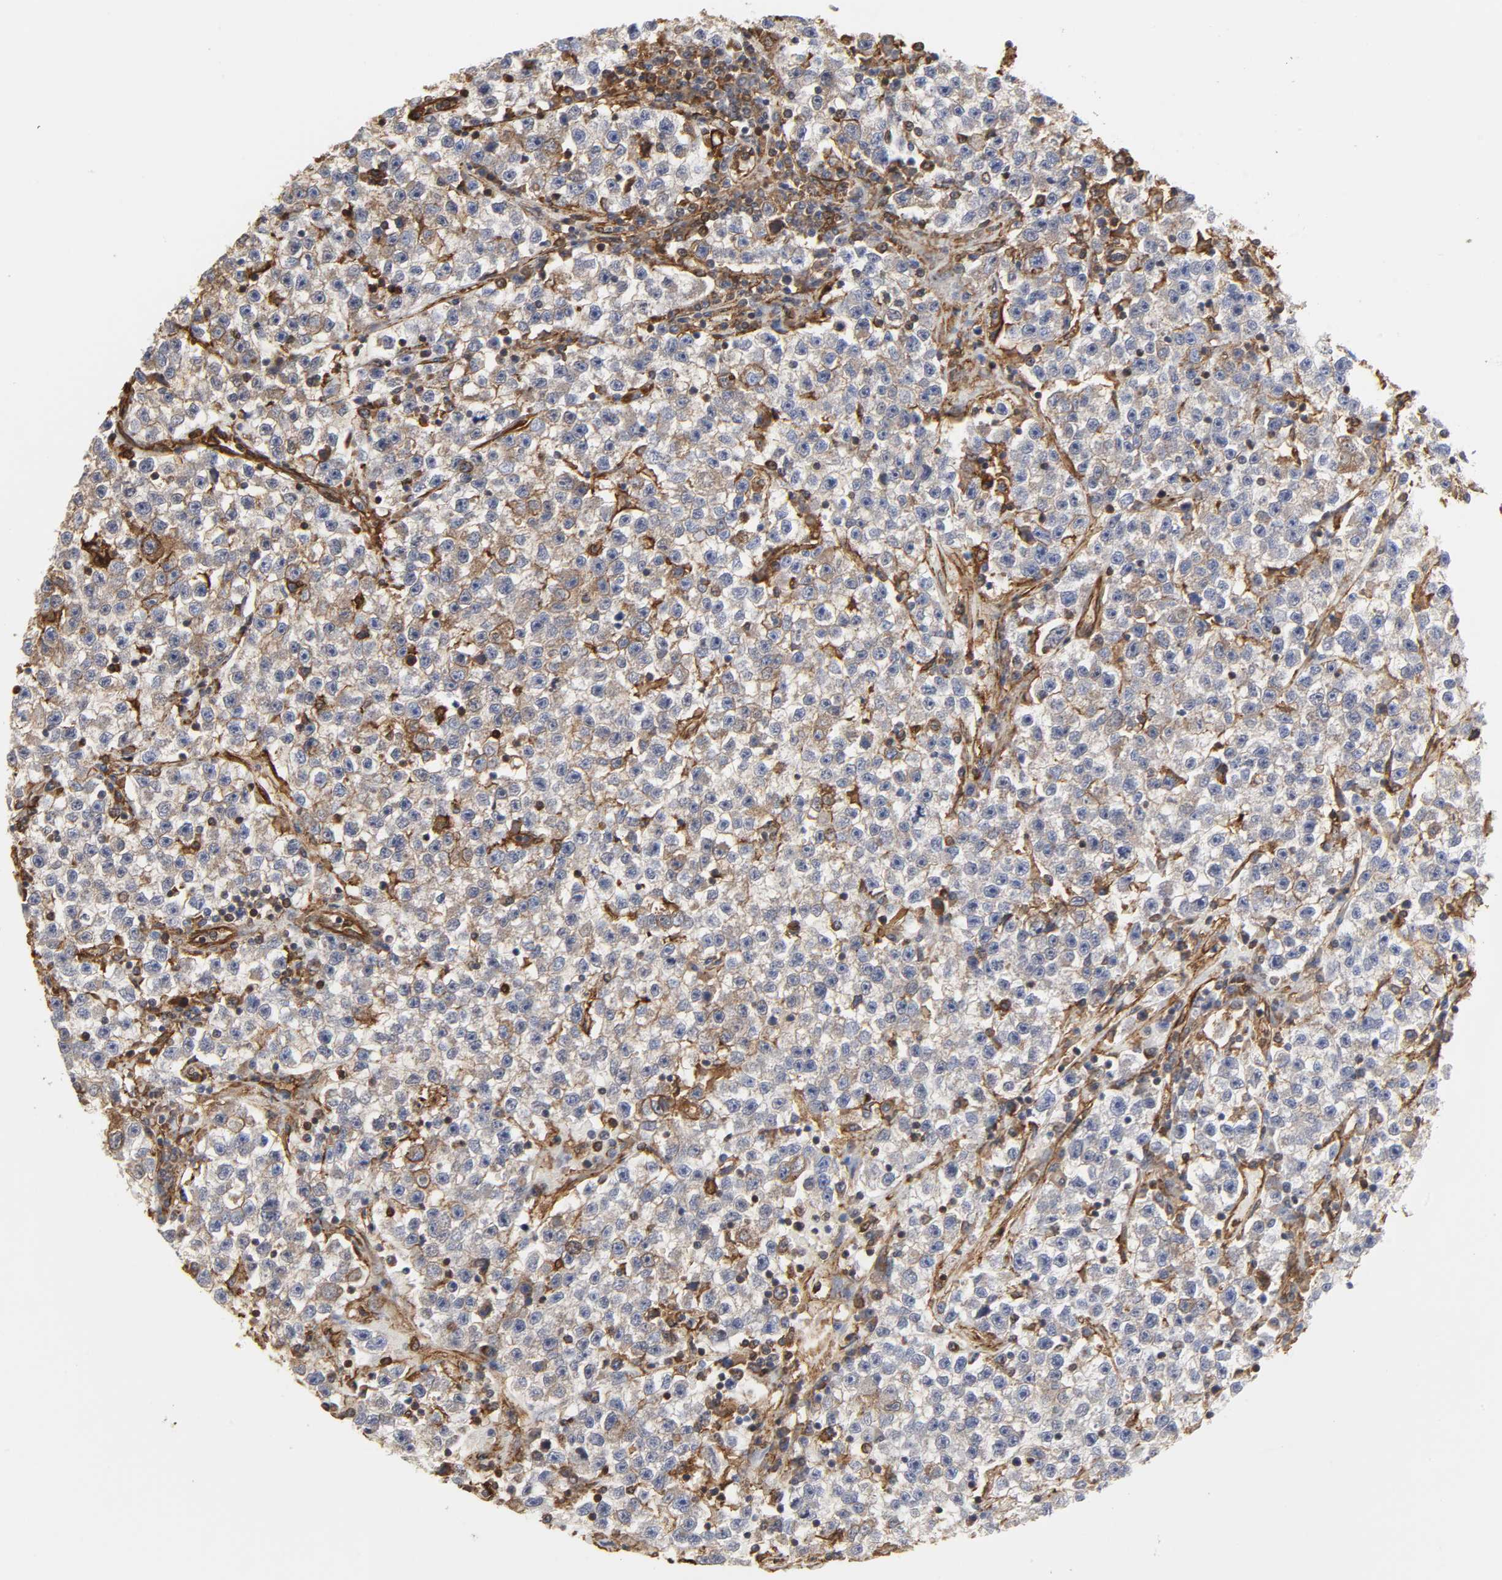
{"staining": {"intensity": "negative", "quantity": "none", "location": "none"}, "tissue": "testis cancer", "cell_type": "Tumor cells", "image_type": "cancer", "snomed": [{"axis": "morphology", "description": "Seminoma, NOS"}, {"axis": "topography", "description": "Testis"}], "caption": "Immunohistochemical staining of human testis cancer (seminoma) reveals no significant staining in tumor cells. (Stains: DAB IHC with hematoxylin counter stain, Microscopy: brightfield microscopy at high magnification).", "gene": "ANXA2", "patient": {"sex": "male", "age": 22}}